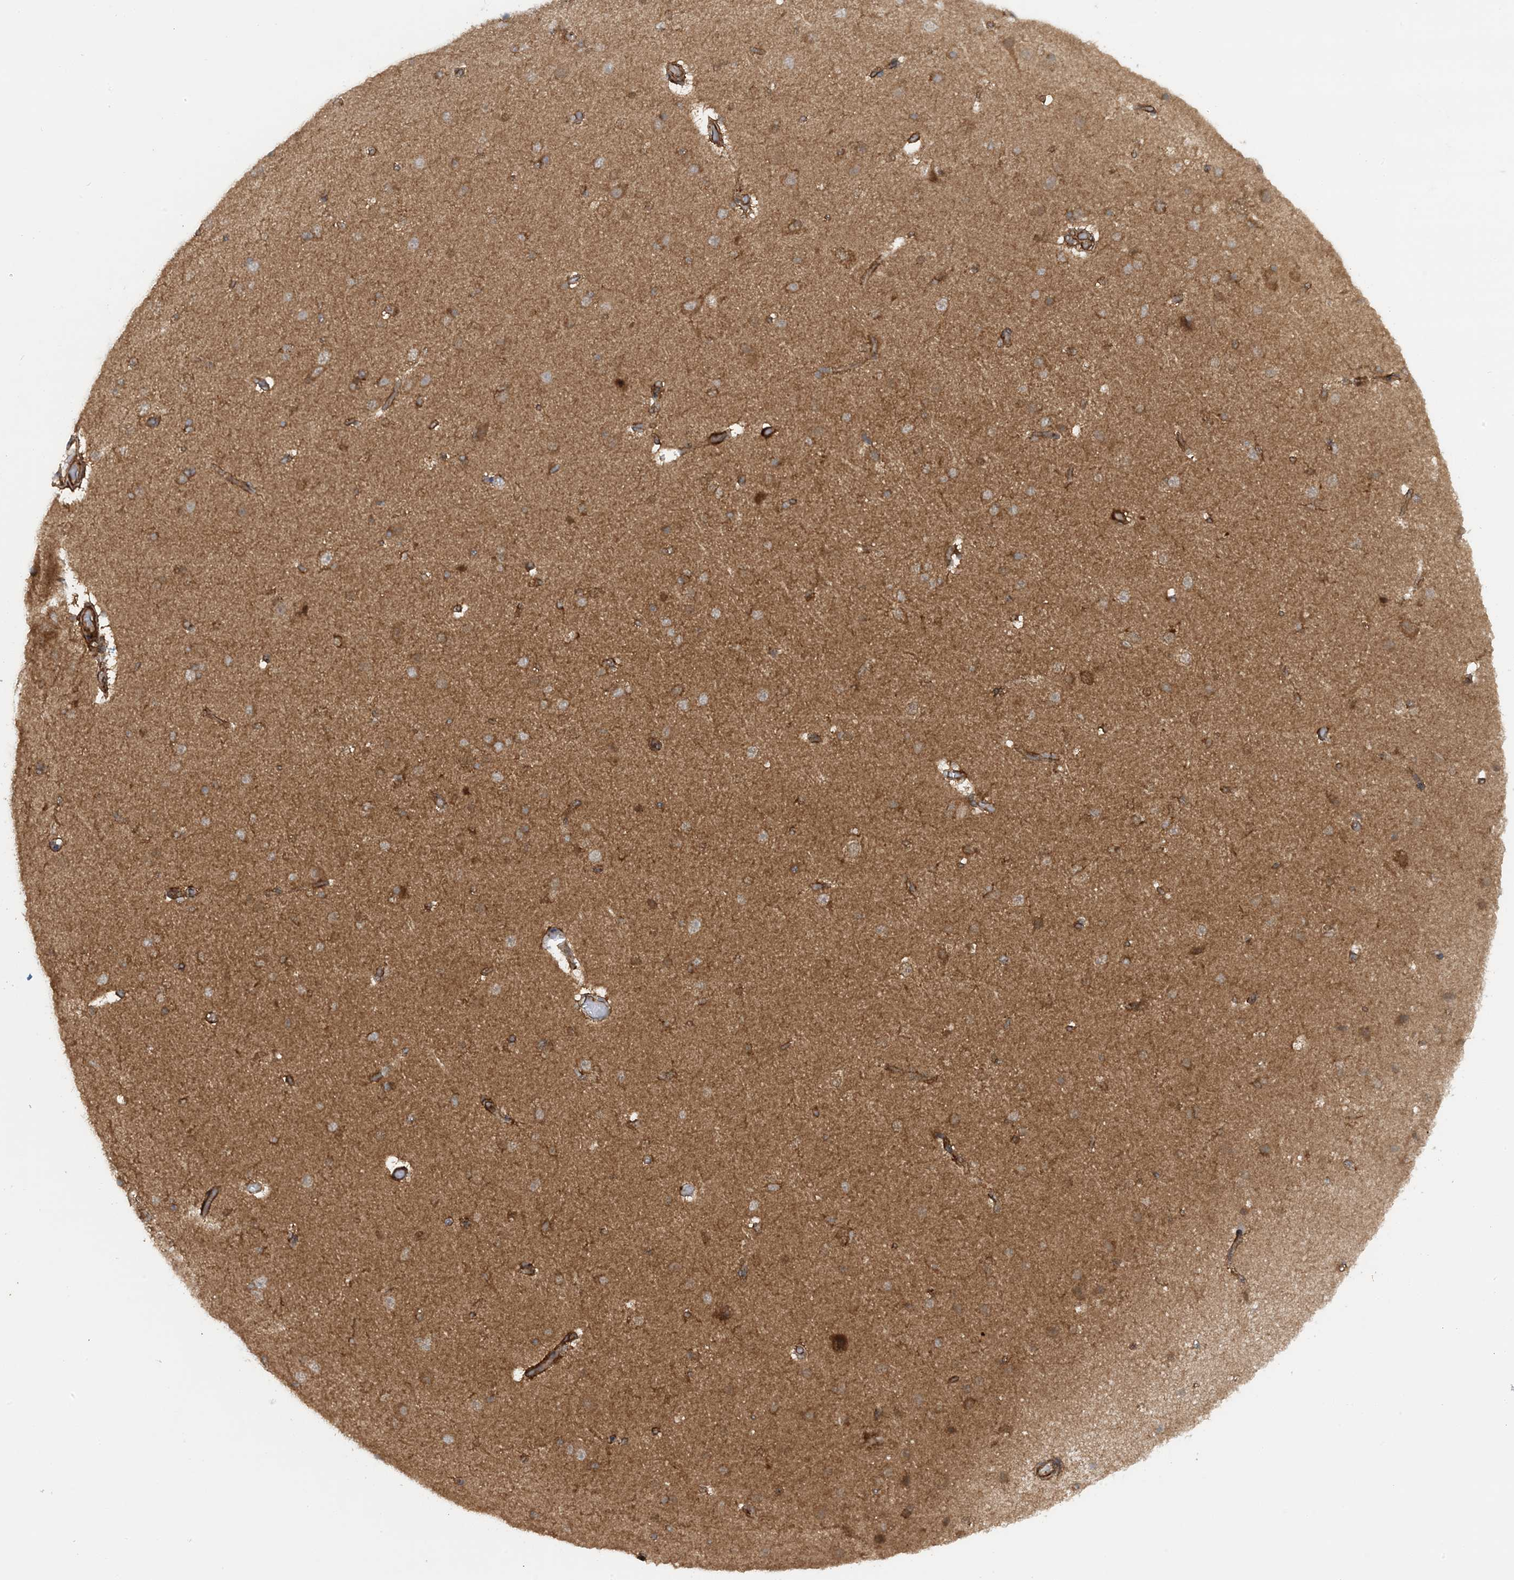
{"staining": {"intensity": "moderate", "quantity": ">75%", "location": "cytoplasmic/membranous"}, "tissue": "cerebral cortex", "cell_type": "Endothelial cells", "image_type": "normal", "snomed": [{"axis": "morphology", "description": "Normal tissue, NOS"}, {"axis": "topography", "description": "Cerebral cortex"}], "caption": "Normal cerebral cortex displays moderate cytoplasmic/membranous staining in approximately >75% of endothelial cells.", "gene": "STAM2", "patient": {"sex": "male", "age": 34}}